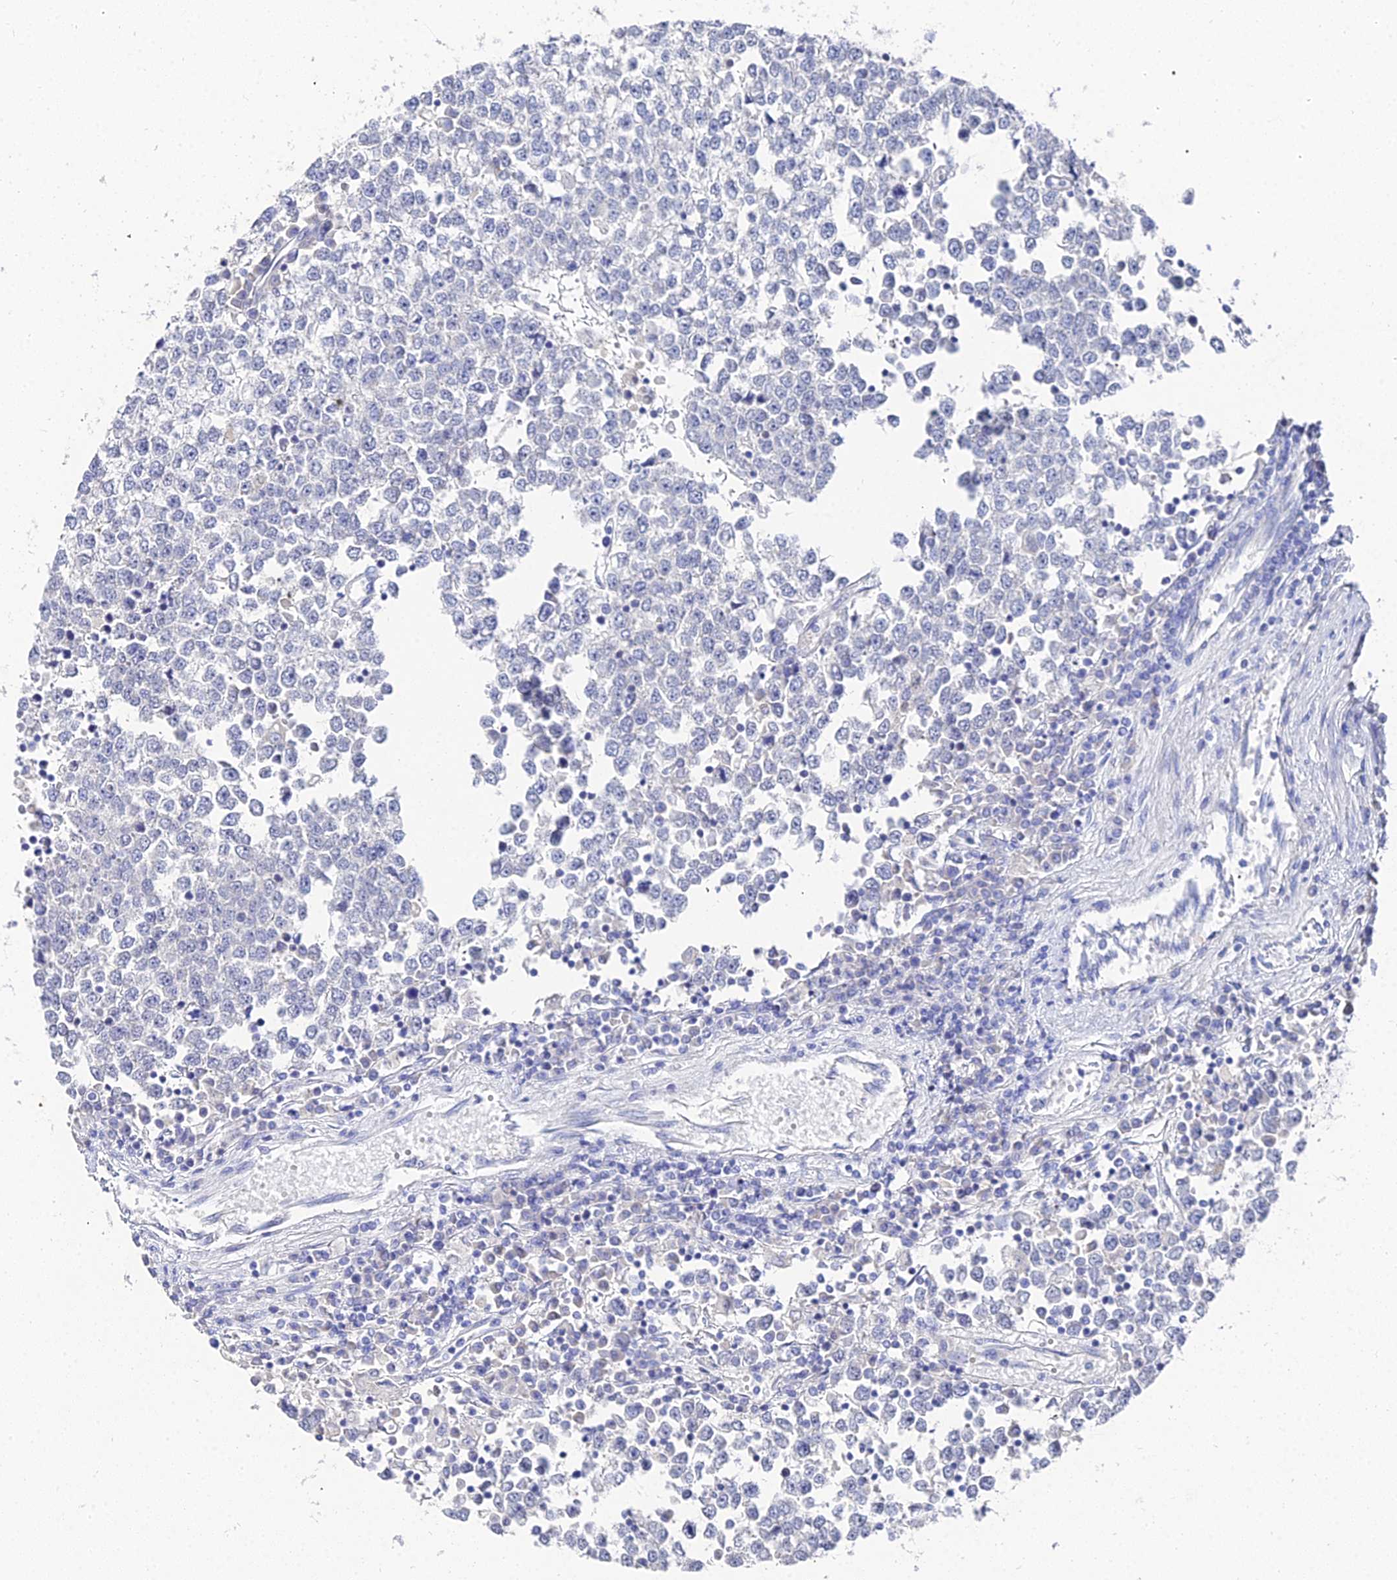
{"staining": {"intensity": "negative", "quantity": "none", "location": "none"}, "tissue": "testis cancer", "cell_type": "Tumor cells", "image_type": "cancer", "snomed": [{"axis": "morphology", "description": "Seminoma, NOS"}, {"axis": "topography", "description": "Testis"}], "caption": "Protein analysis of testis cancer (seminoma) demonstrates no significant staining in tumor cells.", "gene": "KRT17", "patient": {"sex": "male", "age": 65}}